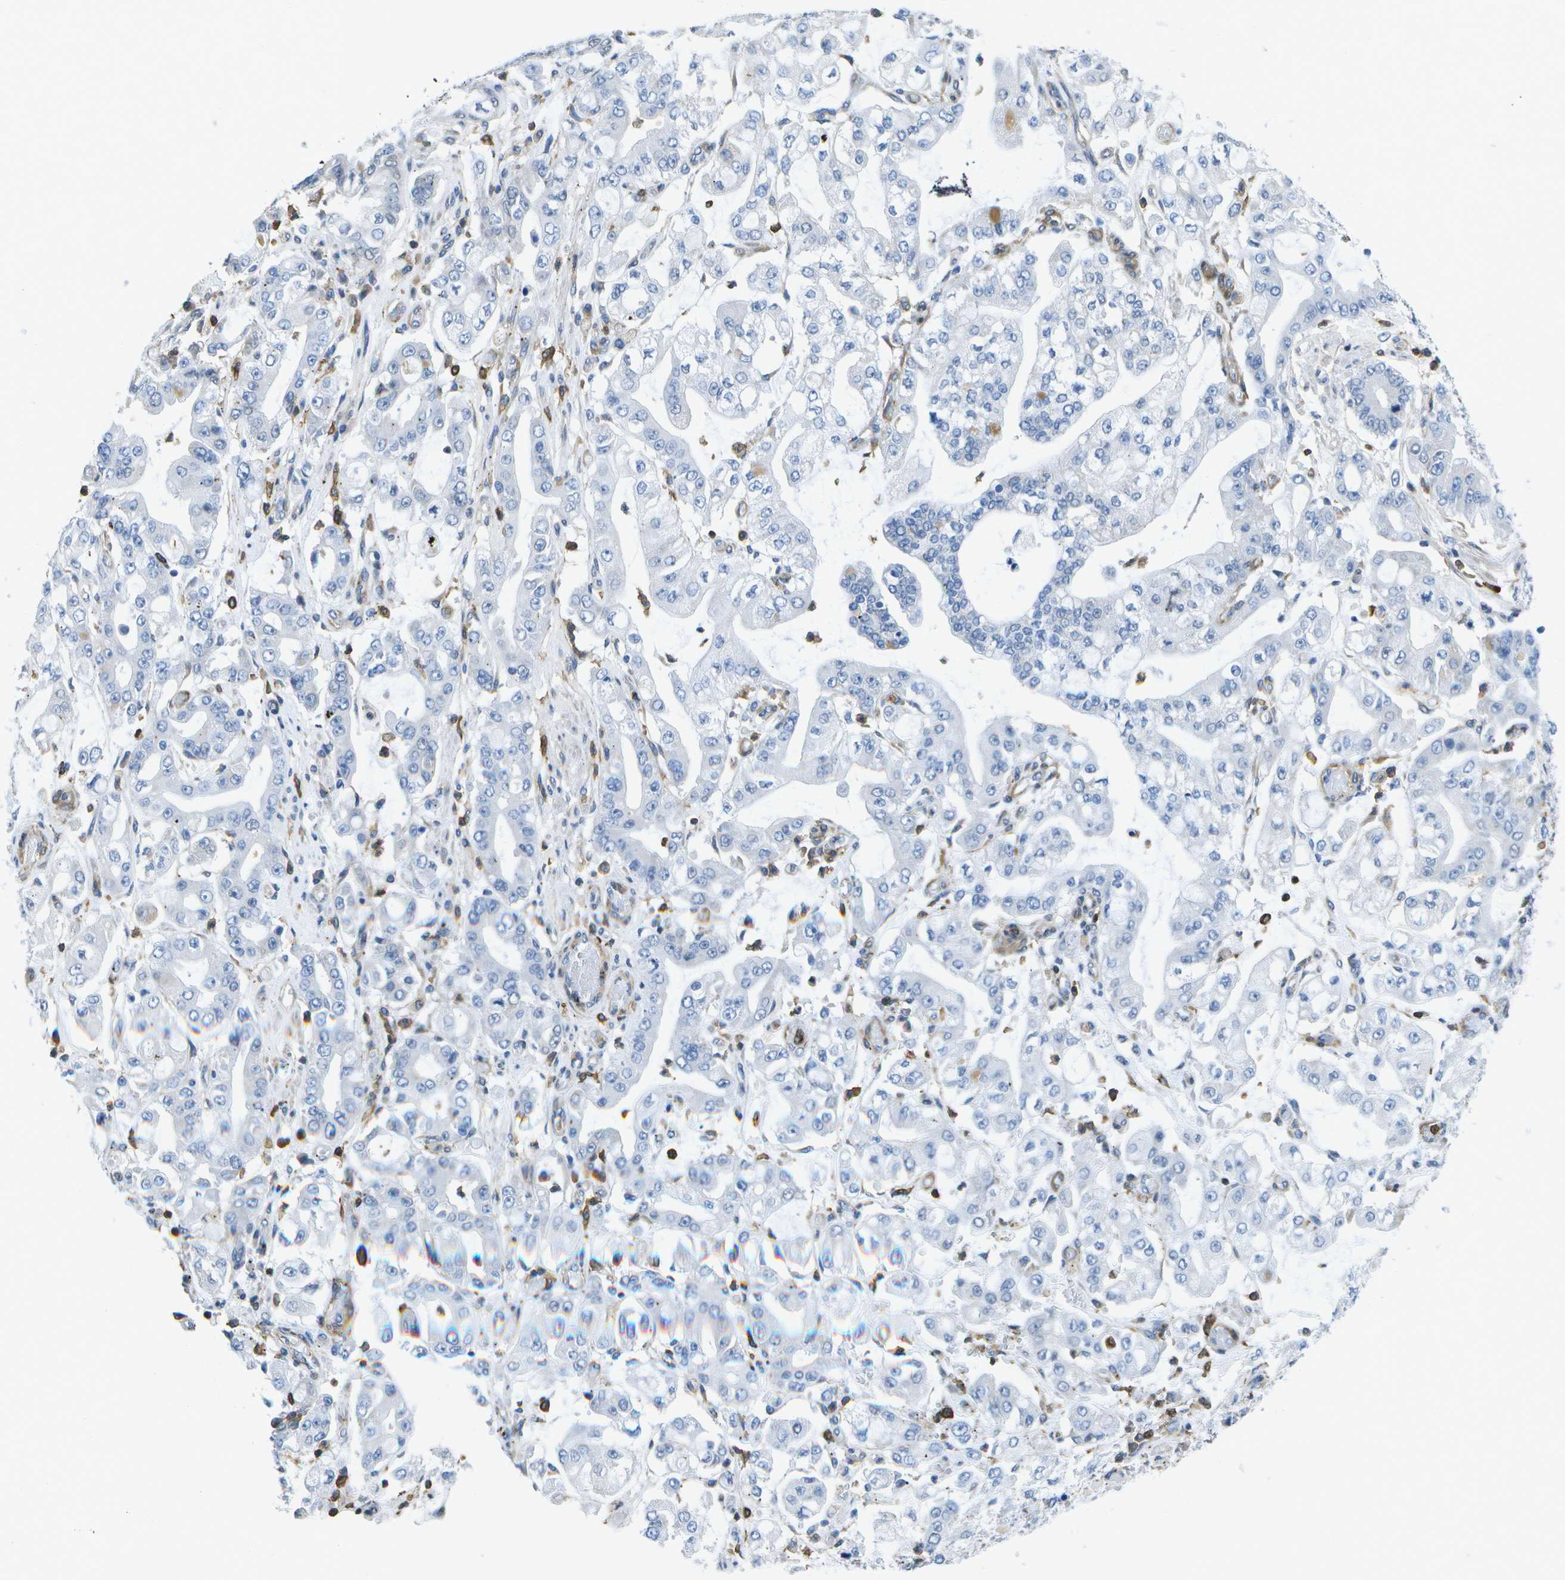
{"staining": {"intensity": "negative", "quantity": "none", "location": "none"}, "tissue": "stomach cancer", "cell_type": "Tumor cells", "image_type": "cancer", "snomed": [{"axis": "morphology", "description": "Adenocarcinoma, NOS"}, {"axis": "topography", "description": "Stomach"}], "caption": "IHC micrograph of neoplastic tissue: human stomach cancer (adenocarcinoma) stained with DAB shows no significant protein staining in tumor cells.", "gene": "RCSD1", "patient": {"sex": "male", "age": 76}}